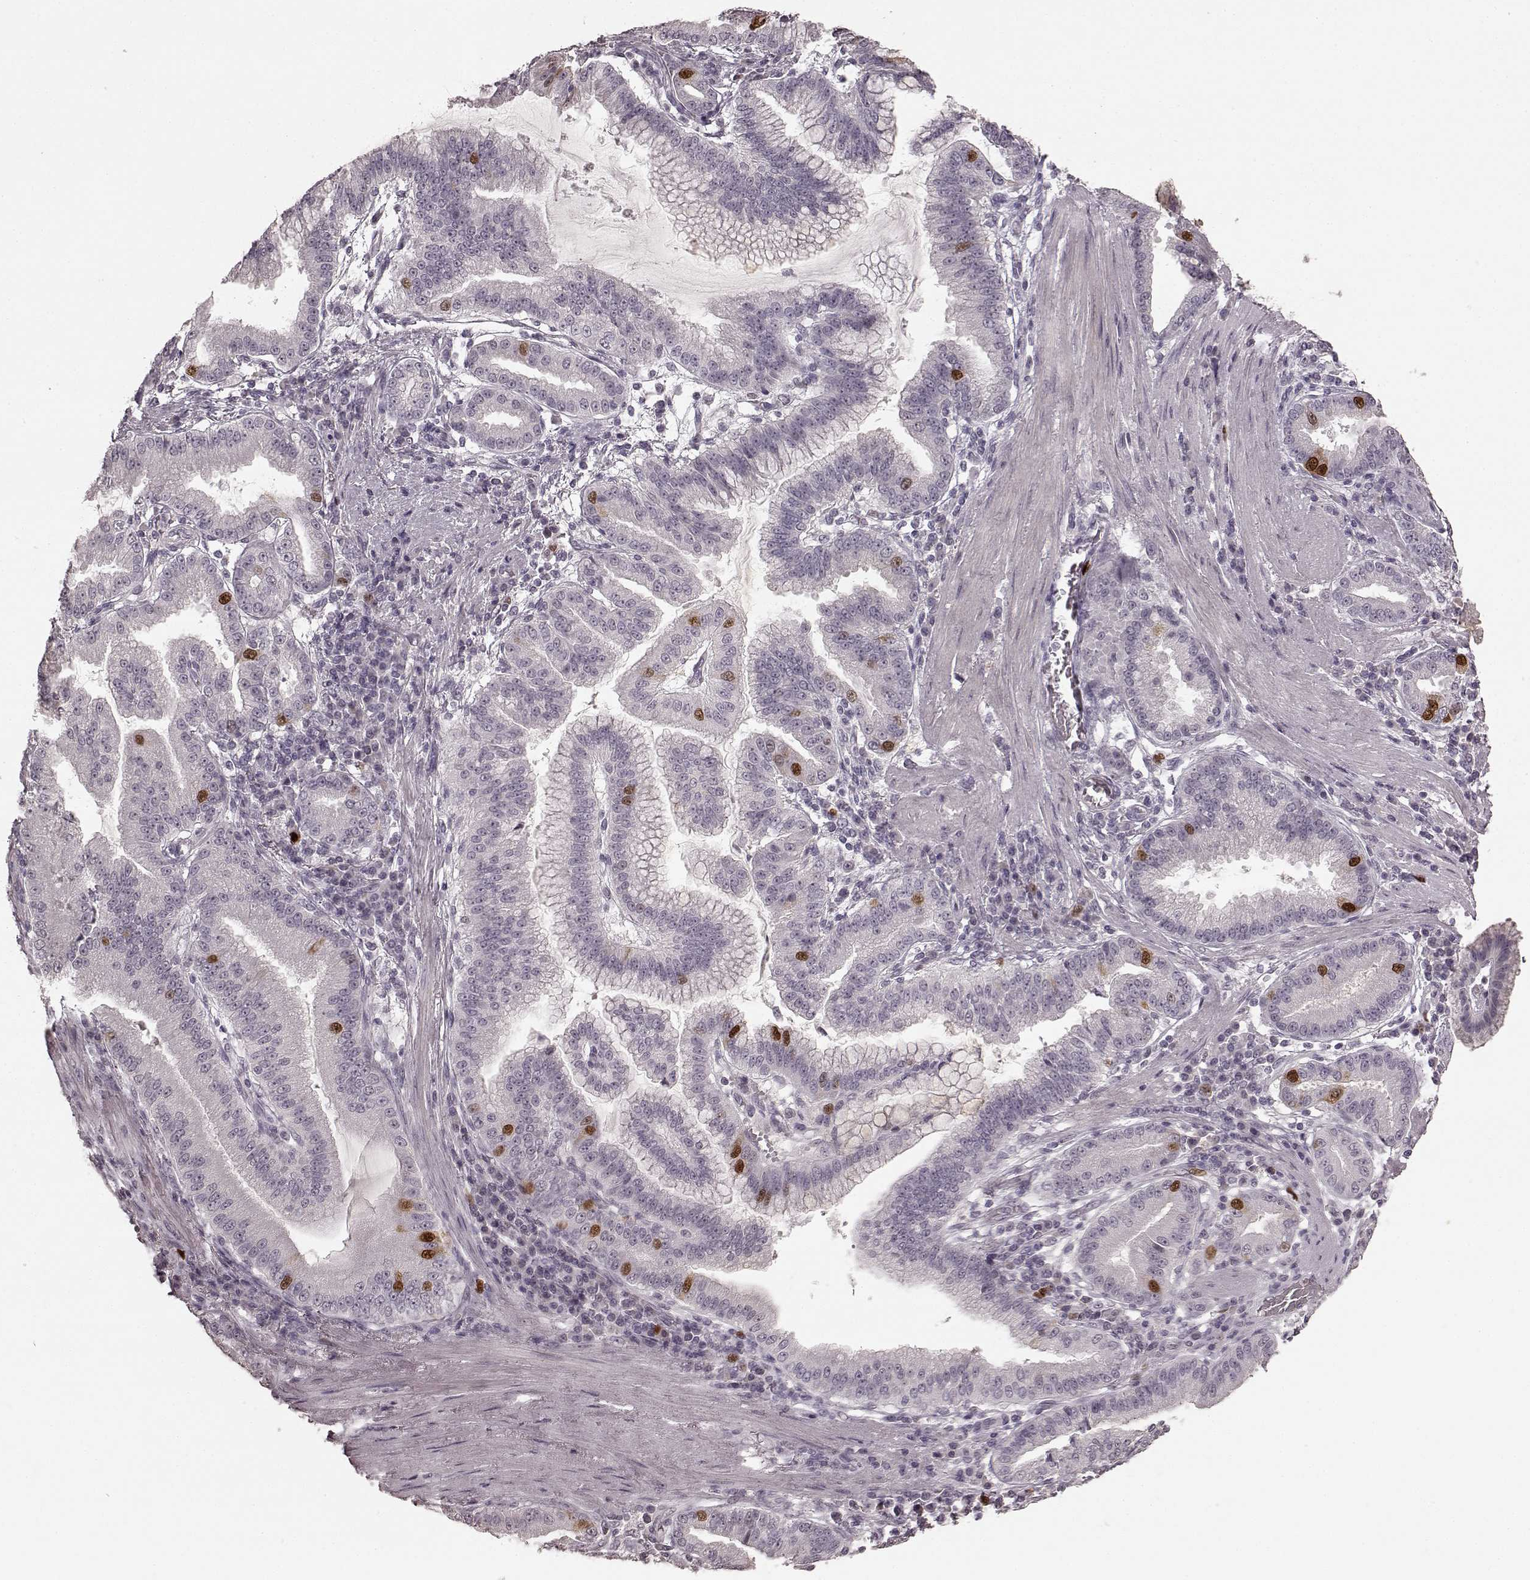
{"staining": {"intensity": "strong", "quantity": "<25%", "location": "nuclear"}, "tissue": "stomach cancer", "cell_type": "Tumor cells", "image_type": "cancer", "snomed": [{"axis": "morphology", "description": "Adenocarcinoma, NOS"}, {"axis": "topography", "description": "Stomach"}], "caption": "Protein analysis of stomach cancer (adenocarcinoma) tissue reveals strong nuclear positivity in approximately <25% of tumor cells.", "gene": "CCNA2", "patient": {"sex": "male", "age": 83}}